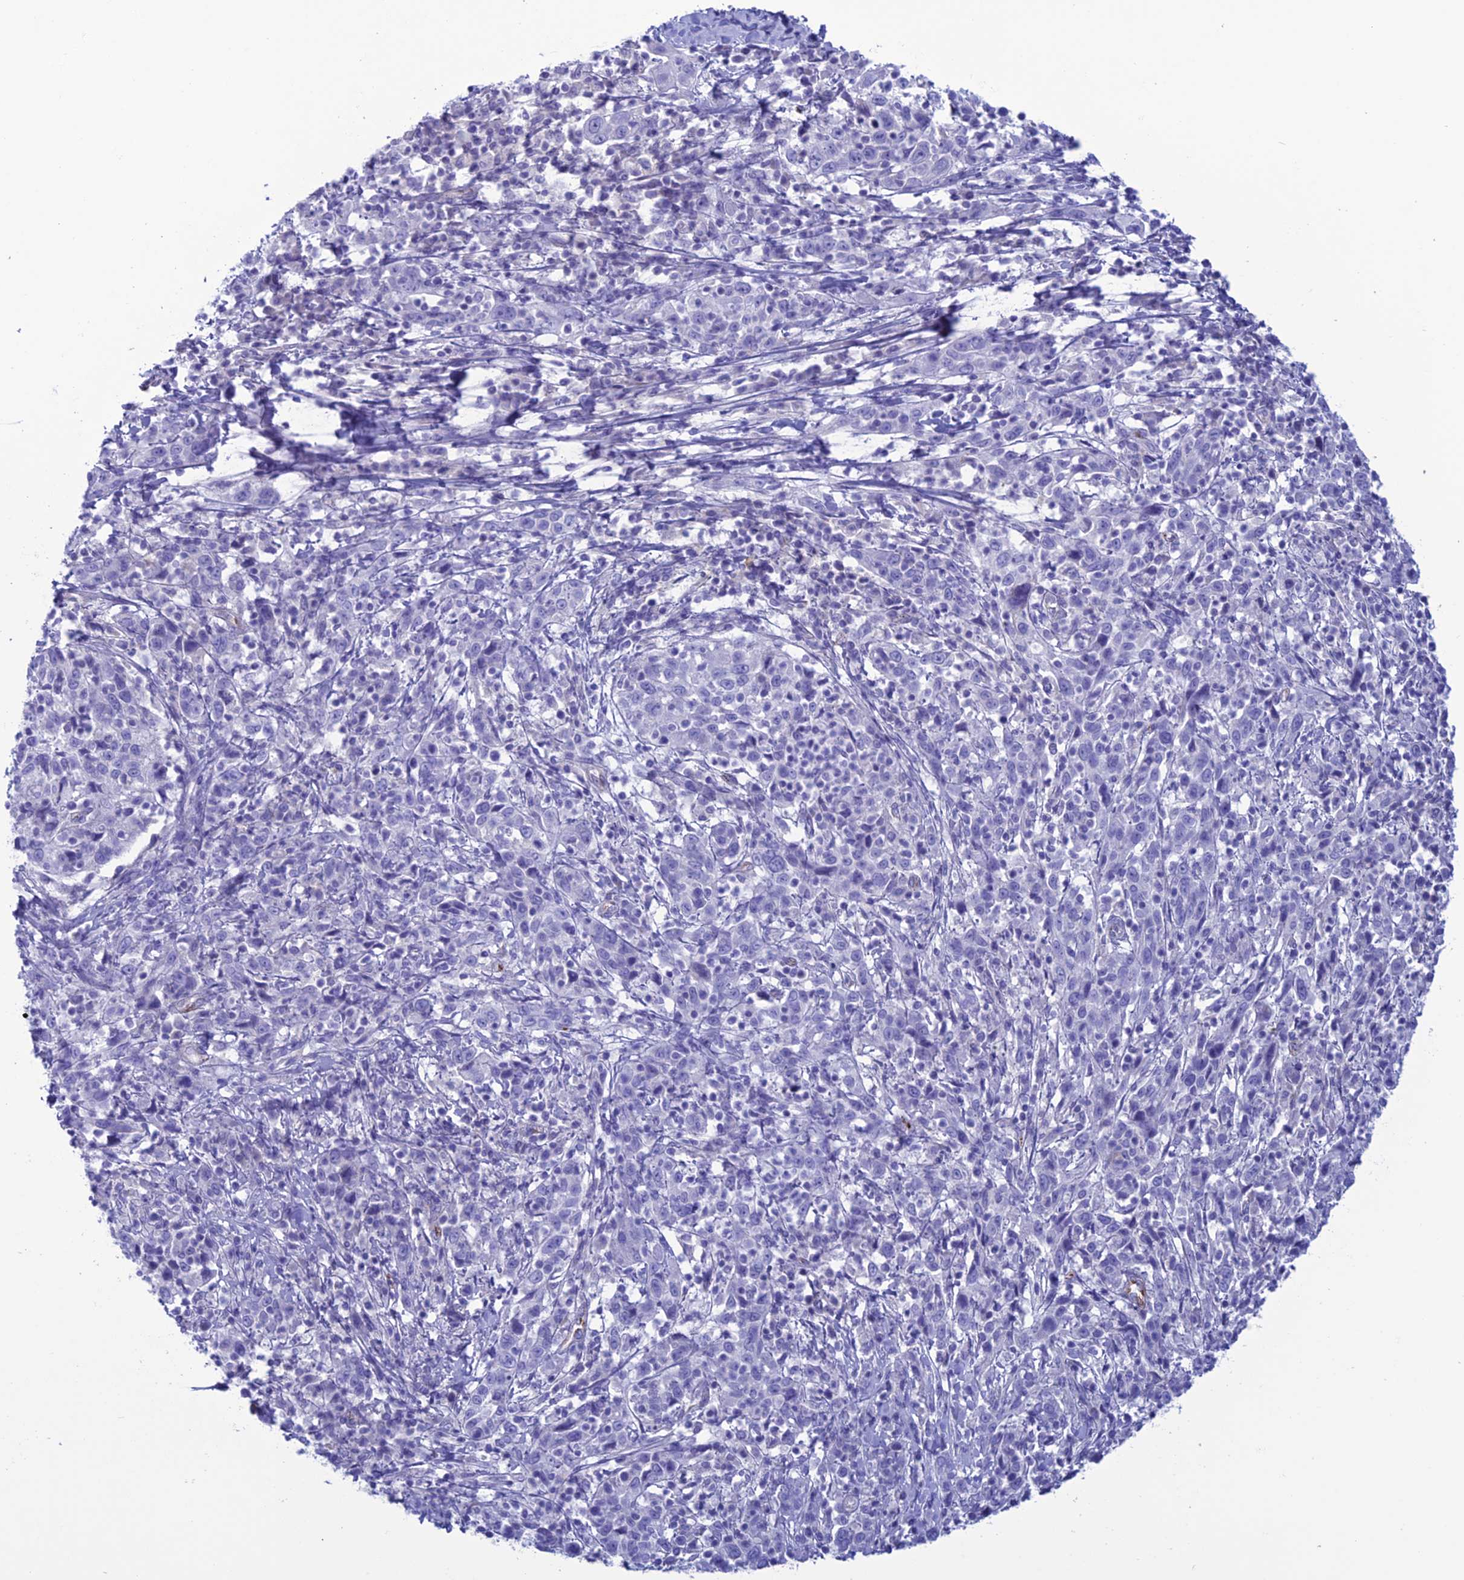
{"staining": {"intensity": "negative", "quantity": "none", "location": "none"}, "tissue": "cervical cancer", "cell_type": "Tumor cells", "image_type": "cancer", "snomed": [{"axis": "morphology", "description": "Squamous cell carcinoma, NOS"}, {"axis": "topography", "description": "Cervix"}], "caption": "Immunohistochemical staining of human cervical cancer shows no significant staining in tumor cells. Nuclei are stained in blue.", "gene": "CDC42EP5", "patient": {"sex": "female", "age": 46}}